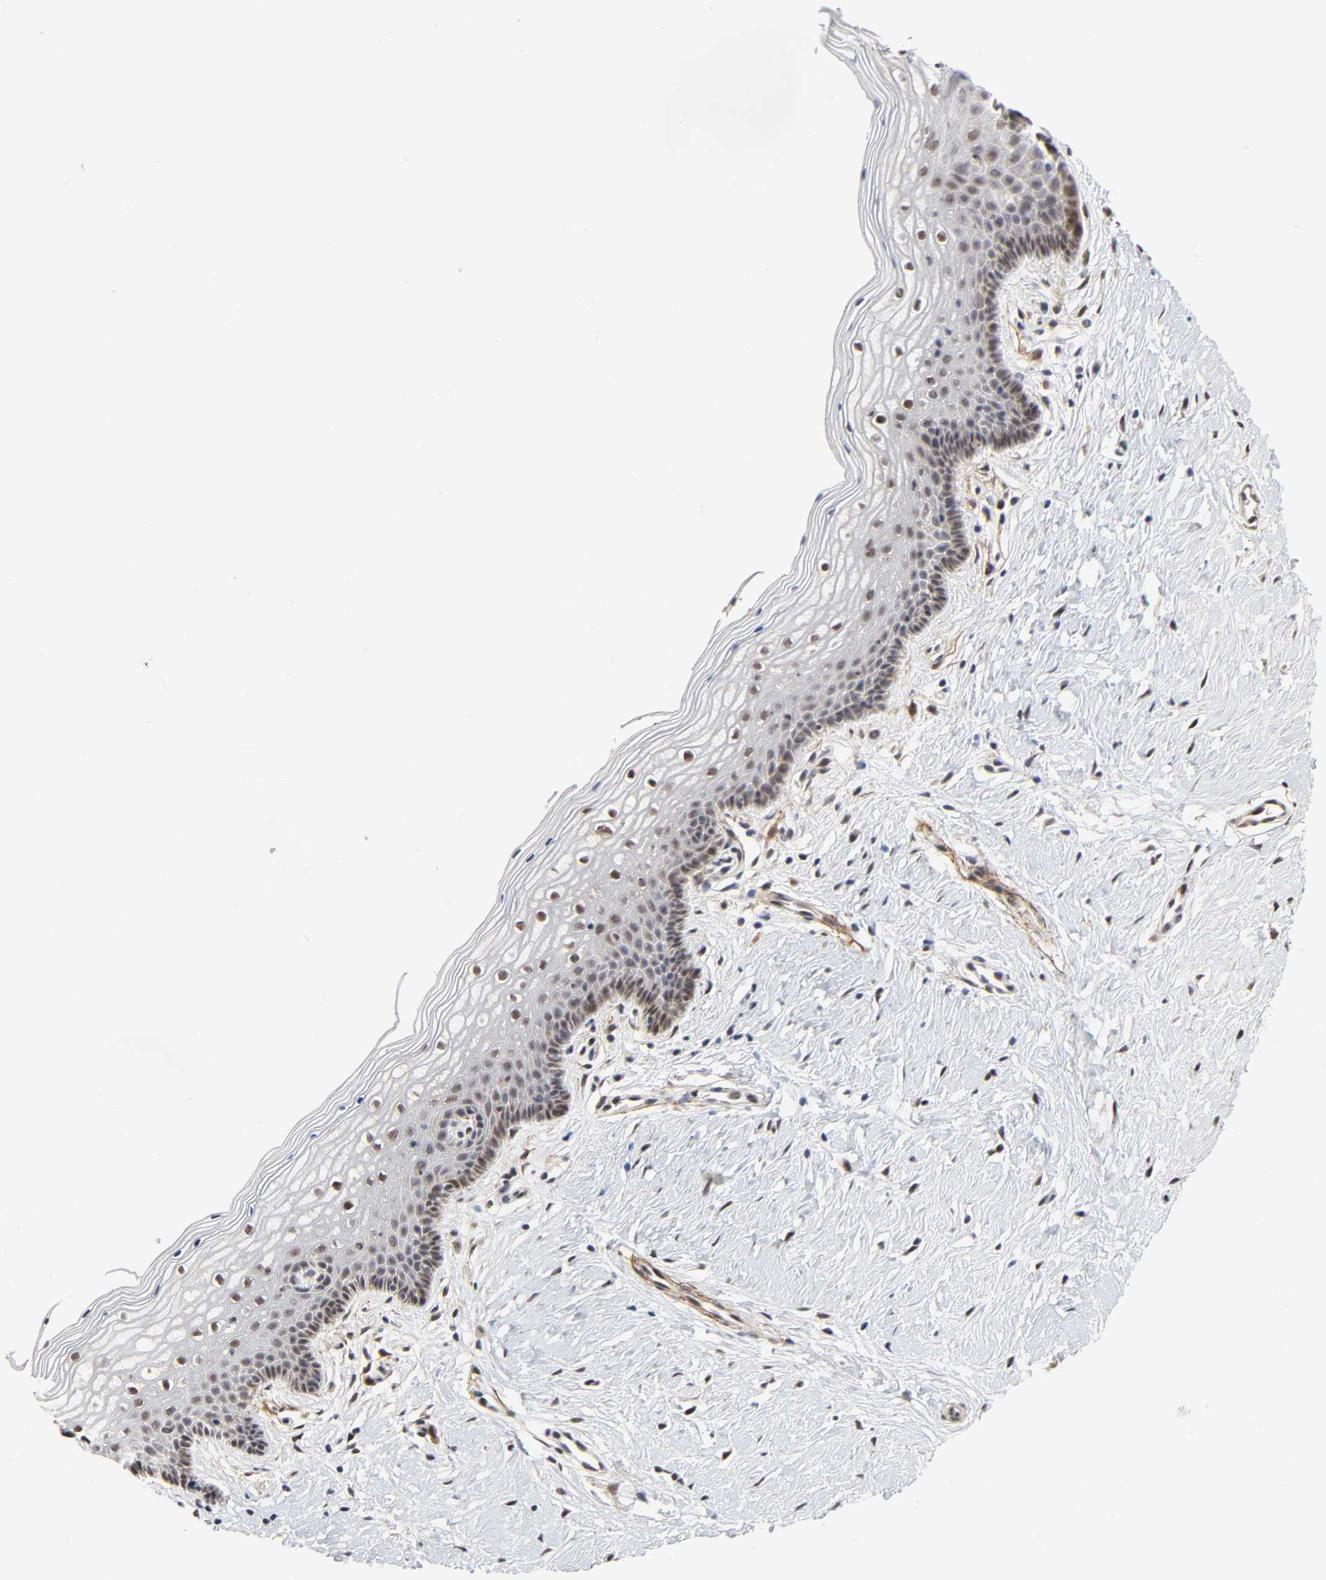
{"staining": {"intensity": "moderate", "quantity": ">75%", "location": "nuclear"}, "tissue": "vagina", "cell_type": "Squamous epithelial cells", "image_type": "normal", "snomed": [{"axis": "morphology", "description": "Normal tissue, NOS"}, {"axis": "topography", "description": "Vagina"}], "caption": "Approximately >75% of squamous epithelial cells in normal vagina reveal moderate nuclear protein staining as visualized by brown immunohistochemical staining.", "gene": "ZKSCAN8", "patient": {"sex": "female", "age": 46}}